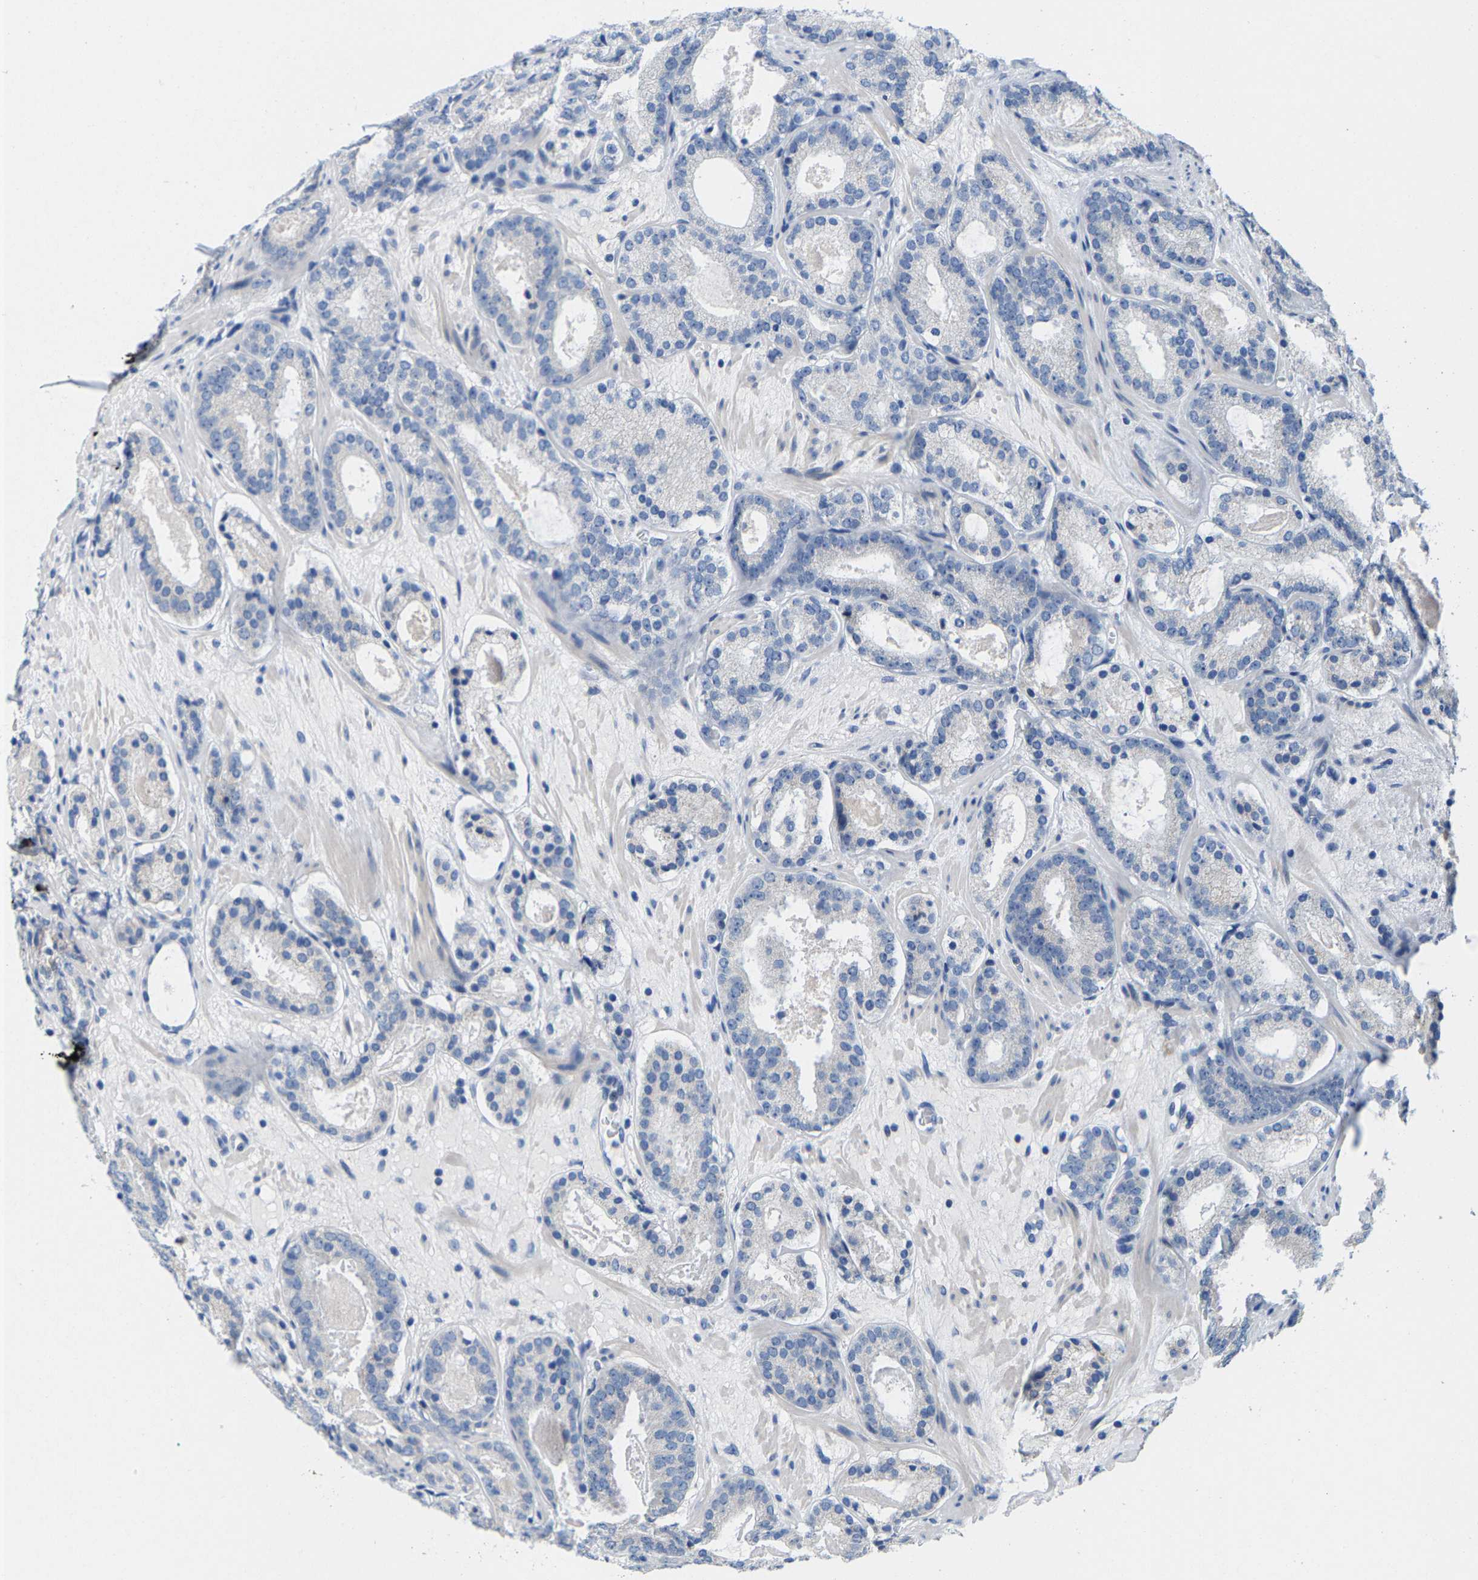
{"staining": {"intensity": "weak", "quantity": "<25%", "location": "cytoplasmic/membranous"}, "tissue": "prostate cancer", "cell_type": "Tumor cells", "image_type": "cancer", "snomed": [{"axis": "morphology", "description": "Adenocarcinoma, Low grade"}, {"axis": "topography", "description": "Prostate"}], "caption": "Immunohistochemistry (IHC) image of neoplastic tissue: human prostate adenocarcinoma (low-grade) stained with DAB (3,3'-diaminobenzidine) shows no significant protein staining in tumor cells. (Brightfield microscopy of DAB (3,3'-diaminobenzidine) immunohistochemistry at high magnification).", "gene": "KLHL1", "patient": {"sex": "male", "age": 69}}